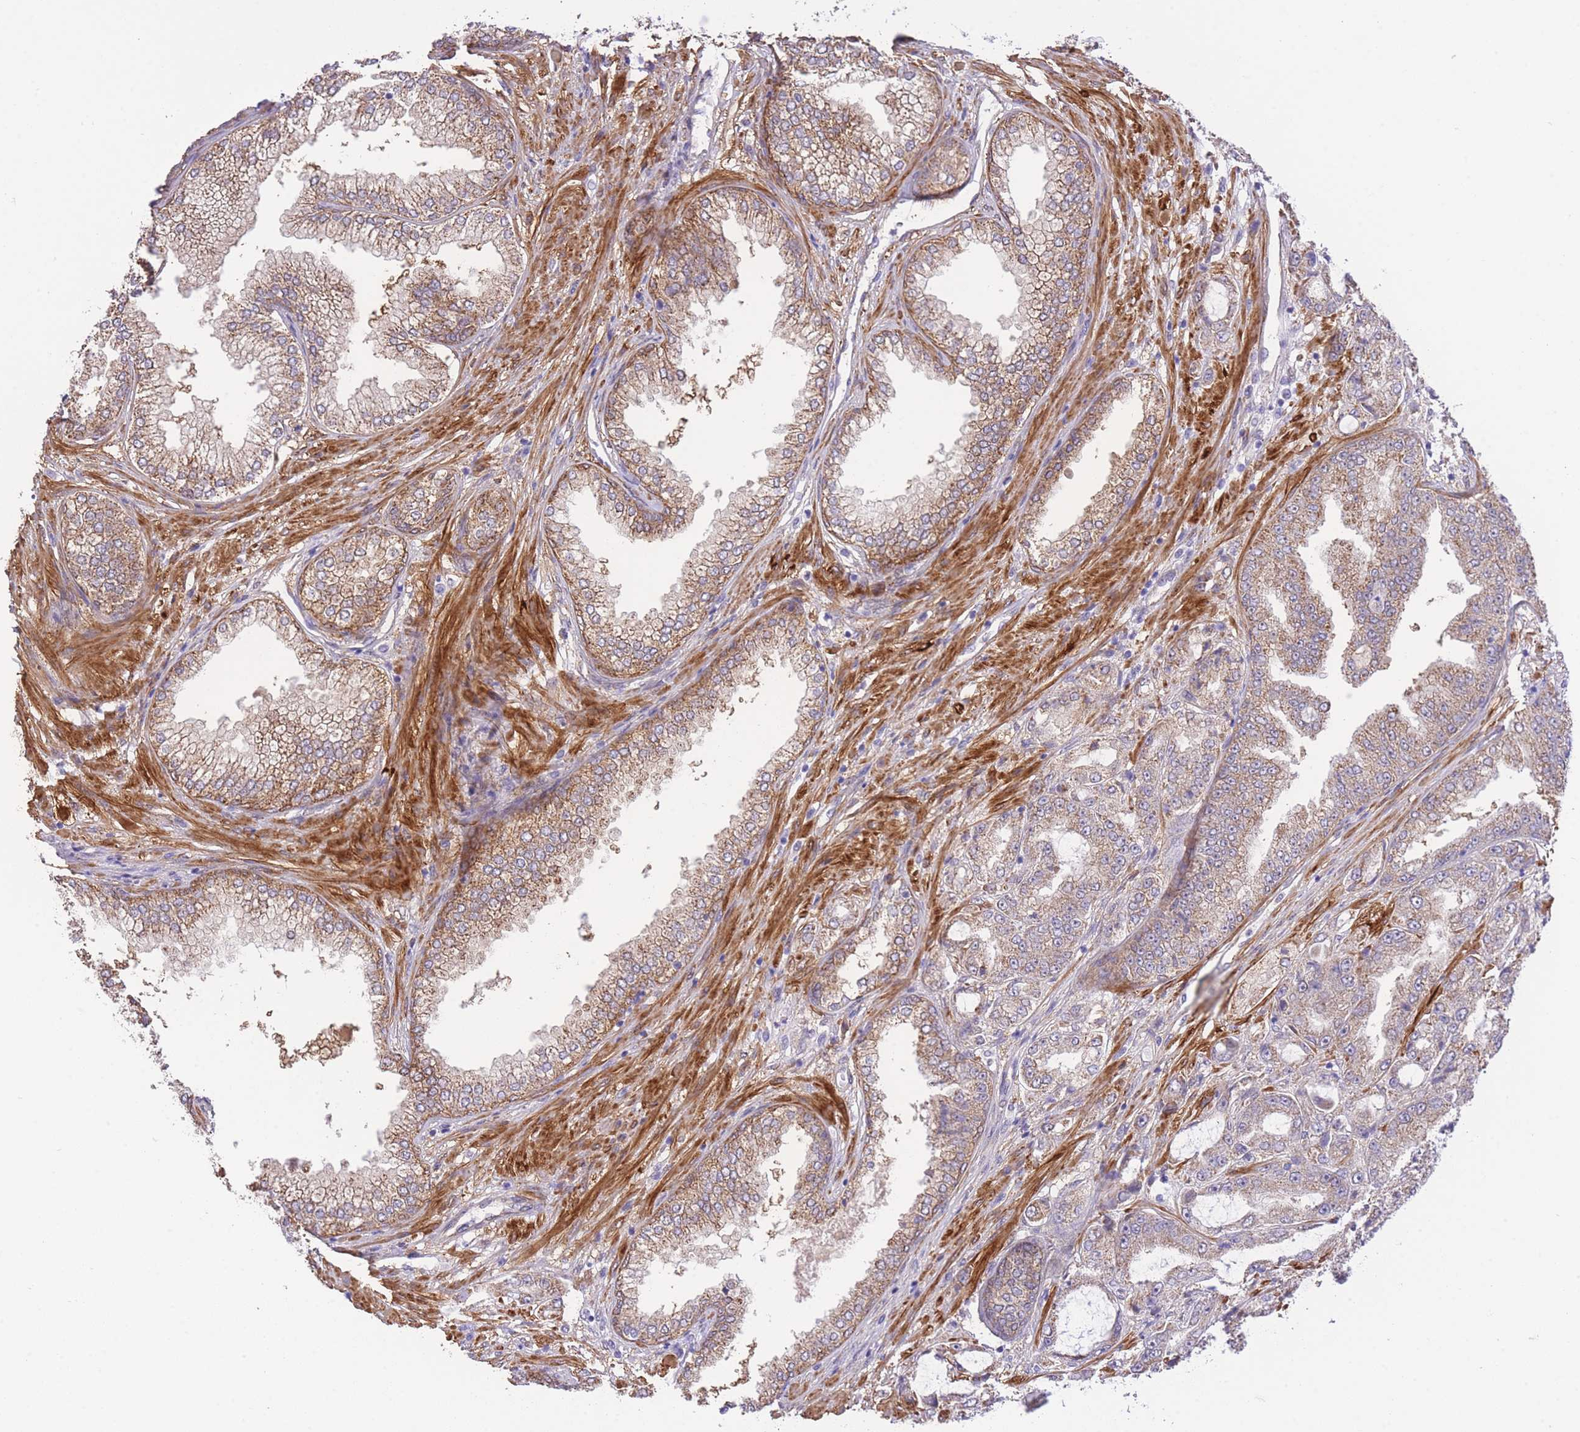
{"staining": {"intensity": "moderate", "quantity": ">75%", "location": "cytoplasmic/membranous"}, "tissue": "prostate cancer", "cell_type": "Tumor cells", "image_type": "cancer", "snomed": [{"axis": "morphology", "description": "Adenocarcinoma, High grade"}, {"axis": "topography", "description": "Prostate"}], "caption": "Brown immunohistochemical staining in adenocarcinoma (high-grade) (prostate) reveals moderate cytoplasmic/membranous expression in about >75% of tumor cells.", "gene": "PGM1", "patient": {"sex": "male", "age": 71}}